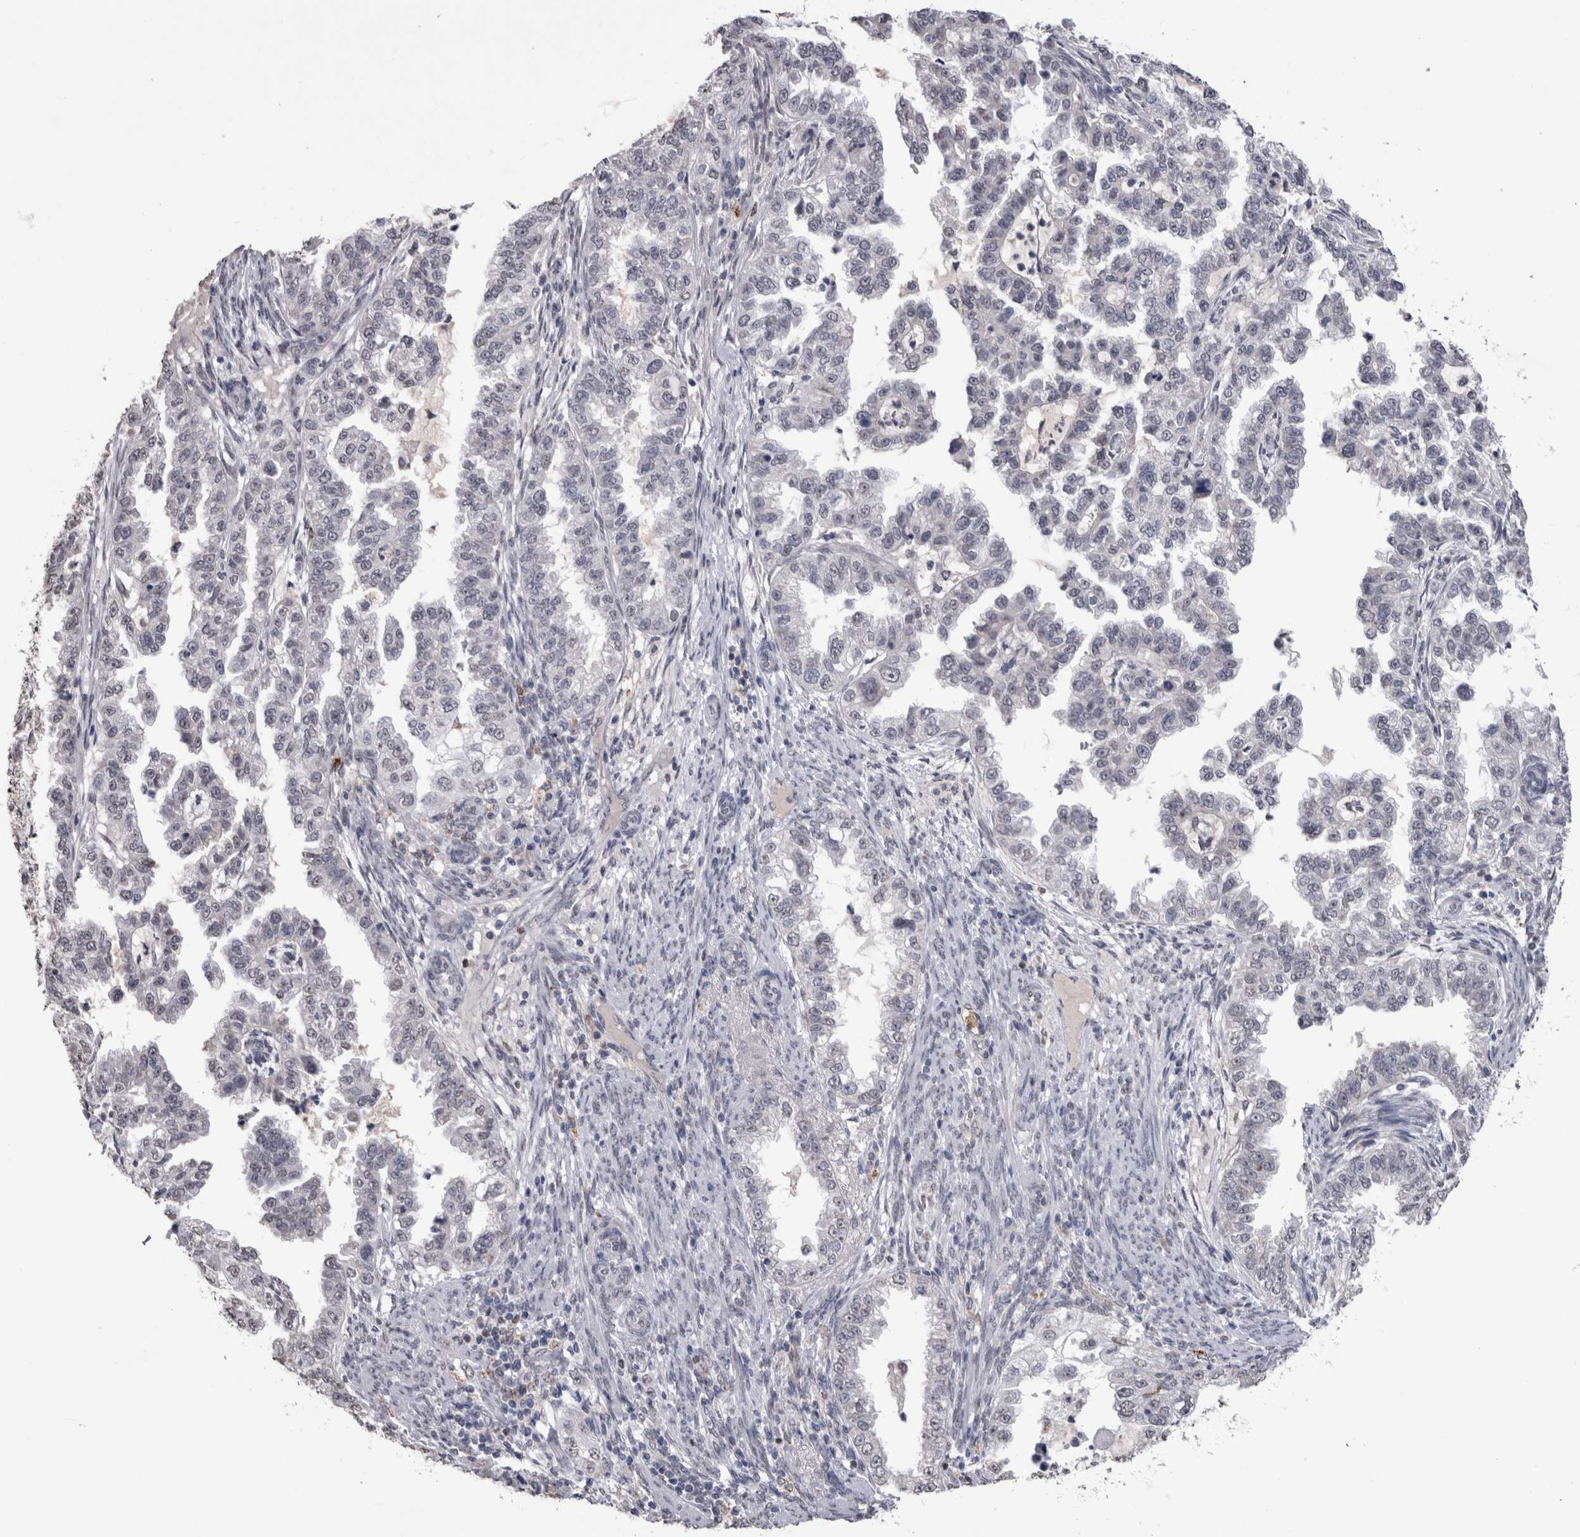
{"staining": {"intensity": "negative", "quantity": "none", "location": "none"}, "tissue": "endometrial cancer", "cell_type": "Tumor cells", "image_type": "cancer", "snomed": [{"axis": "morphology", "description": "Adenocarcinoma, NOS"}, {"axis": "topography", "description": "Endometrium"}], "caption": "Protein analysis of endometrial cancer exhibits no significant staining in tumor cells.", "gene": "PAX5", "patient": {"sex": "female", "age": 85}}